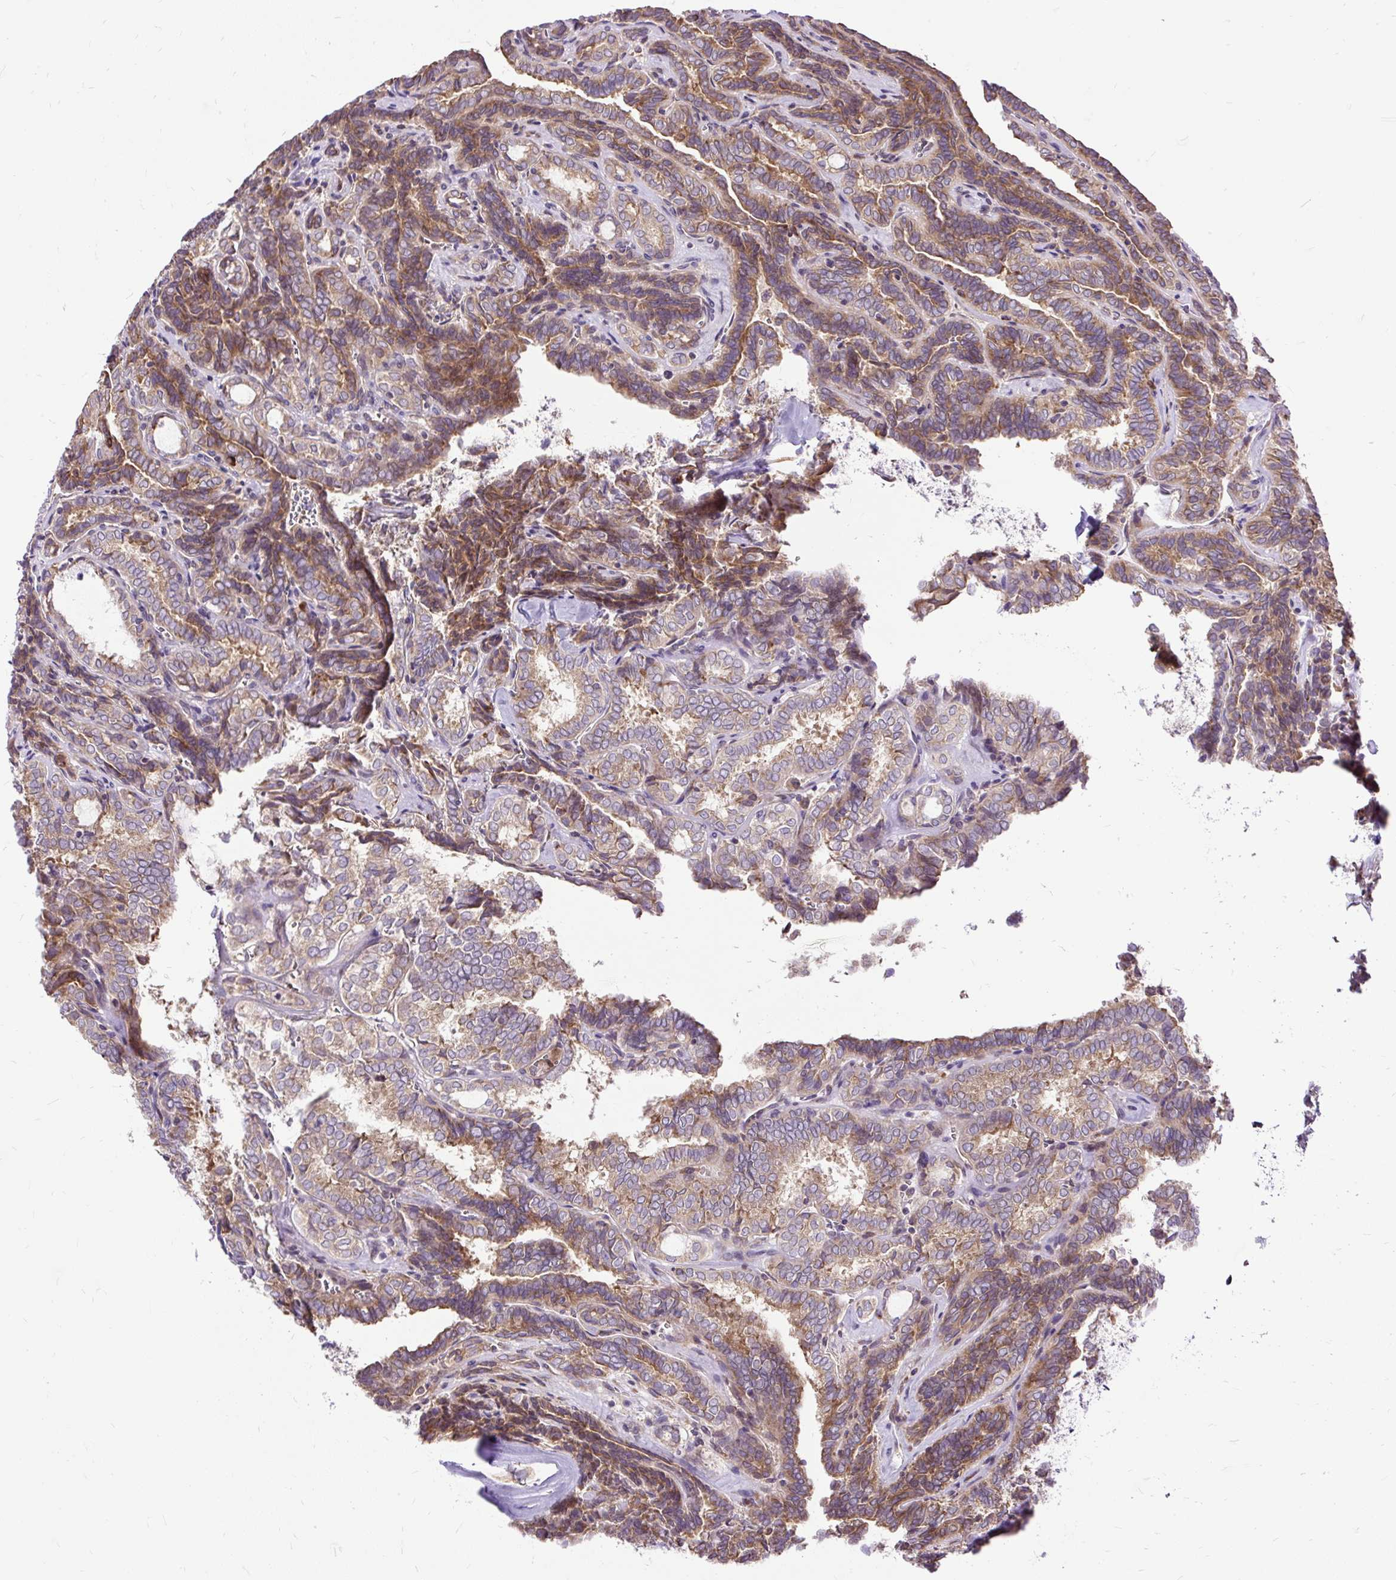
{"staining": {"intensity": "moderate", "quantity": "25%-75%", "location": "cytoplasmic/membranous"}, "tissue": "thyroid cancer", "cell_type": "Tumor cells", "image_type": "cancer", "snomed": [{"axis": "morphology", "description": "Papillary adenocarcinoma, NOS"}, {"axis": "topography", "description": "Thyroid gland"}], "caption": "Protein staining of thyroid cancer tissue demonstrates moderate cytoplasmic/membranous staining in approximately 25%-75% of tumor cells.", "gene": "RPS5", "patient": {"sex": "female", "age": 30}}